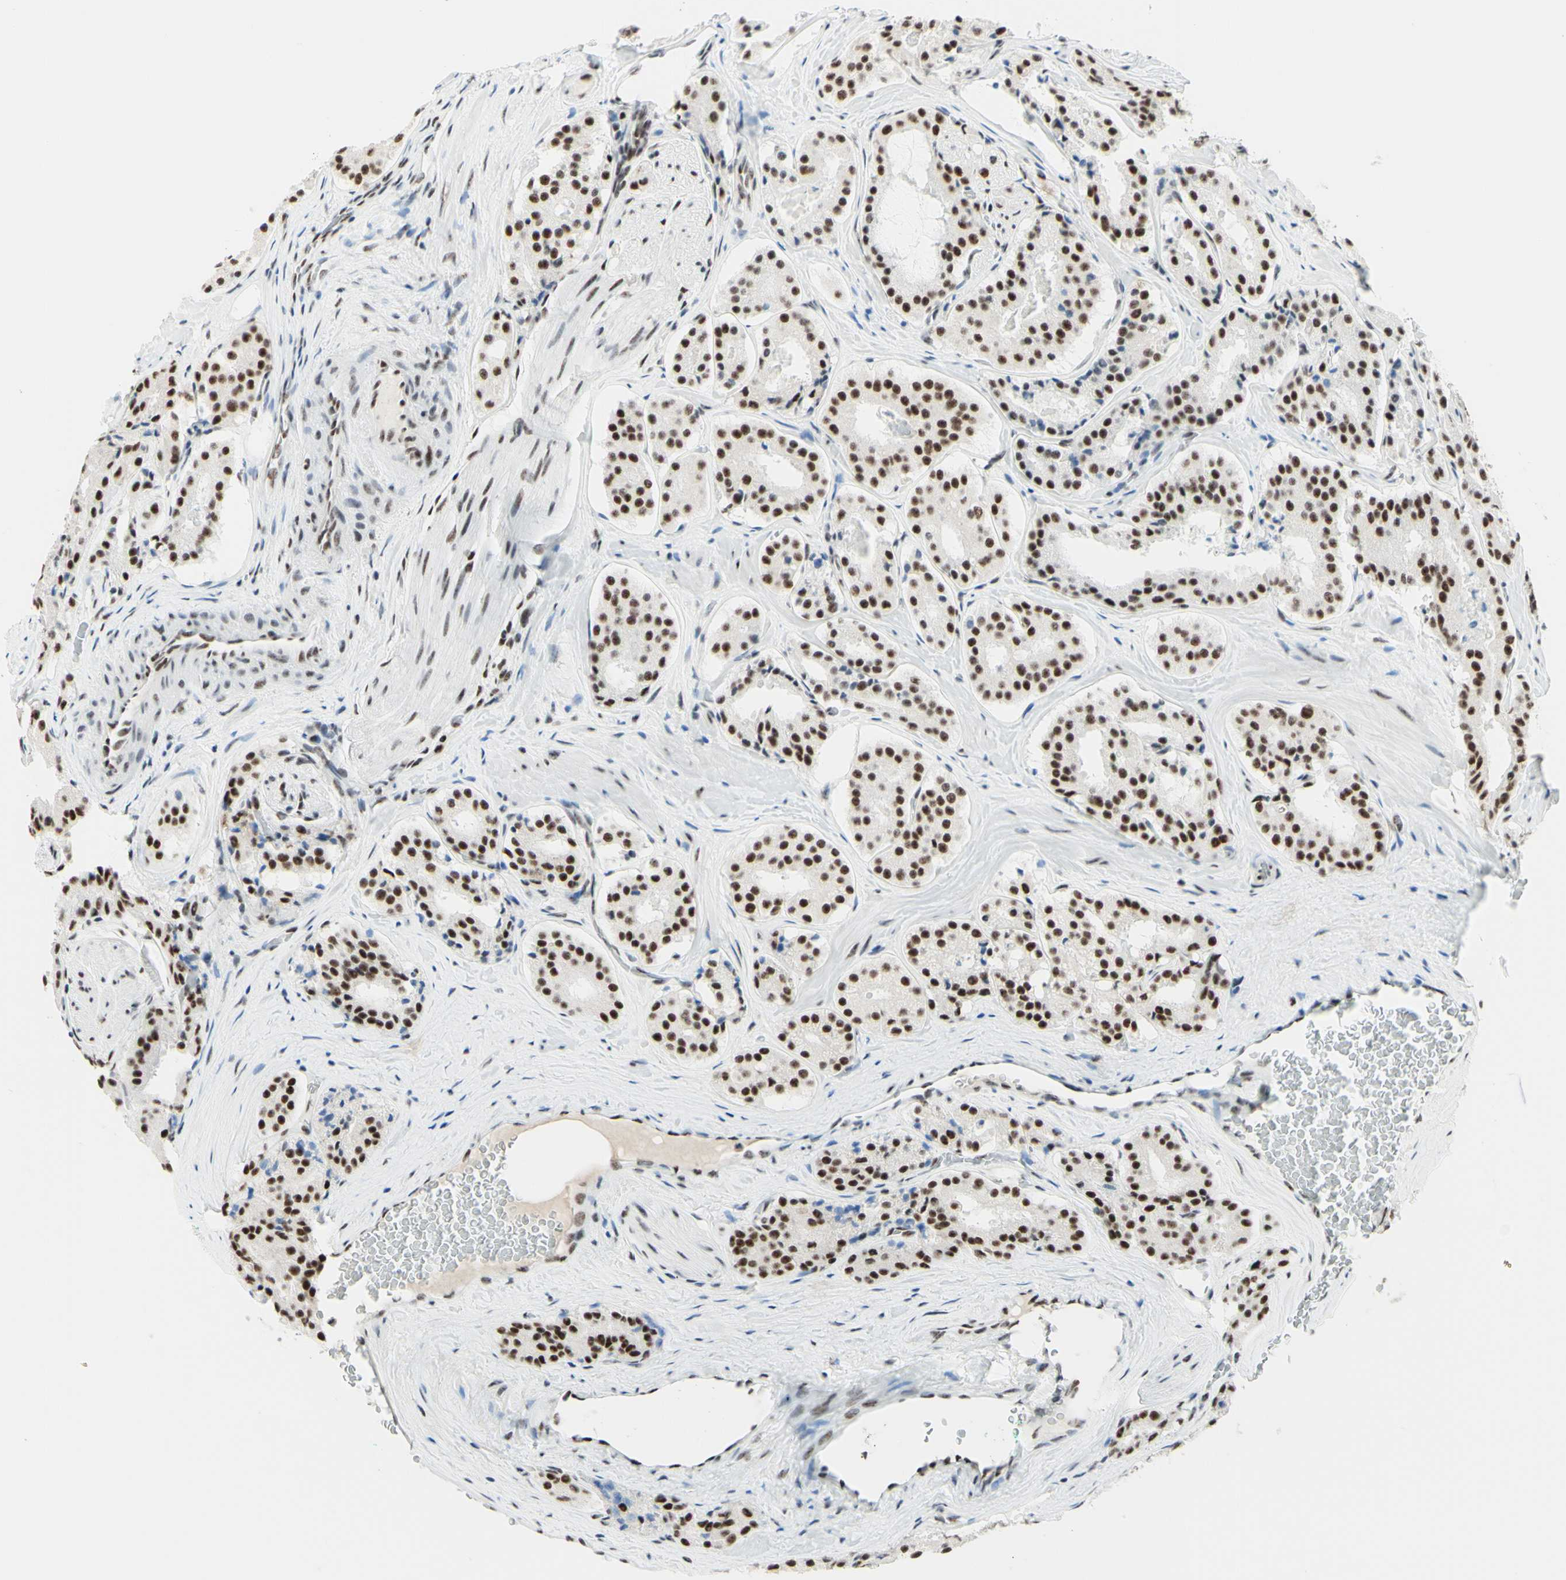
{"staining": {"intensity": "strong", "quantity": ">75%", "location": "nuclear"}, "tissue": "prostate cancer", "cell_type": "Tumor cells", "image_type": "cancer", "snomed": [{"axis": "morphology", "description": "Adenocarcinoma, High grade"}, {"axis": "topography", "description": "Prostate"}], "caption": "Approximately >75% of tumor cells in prostate adenocarcinoma (high-grade) exhibit strong nuclear protein positivity as visualized by brown immunohistochemical staining.", "gene": "WTAP", "patient": {"sex": "male", "age": 60}}